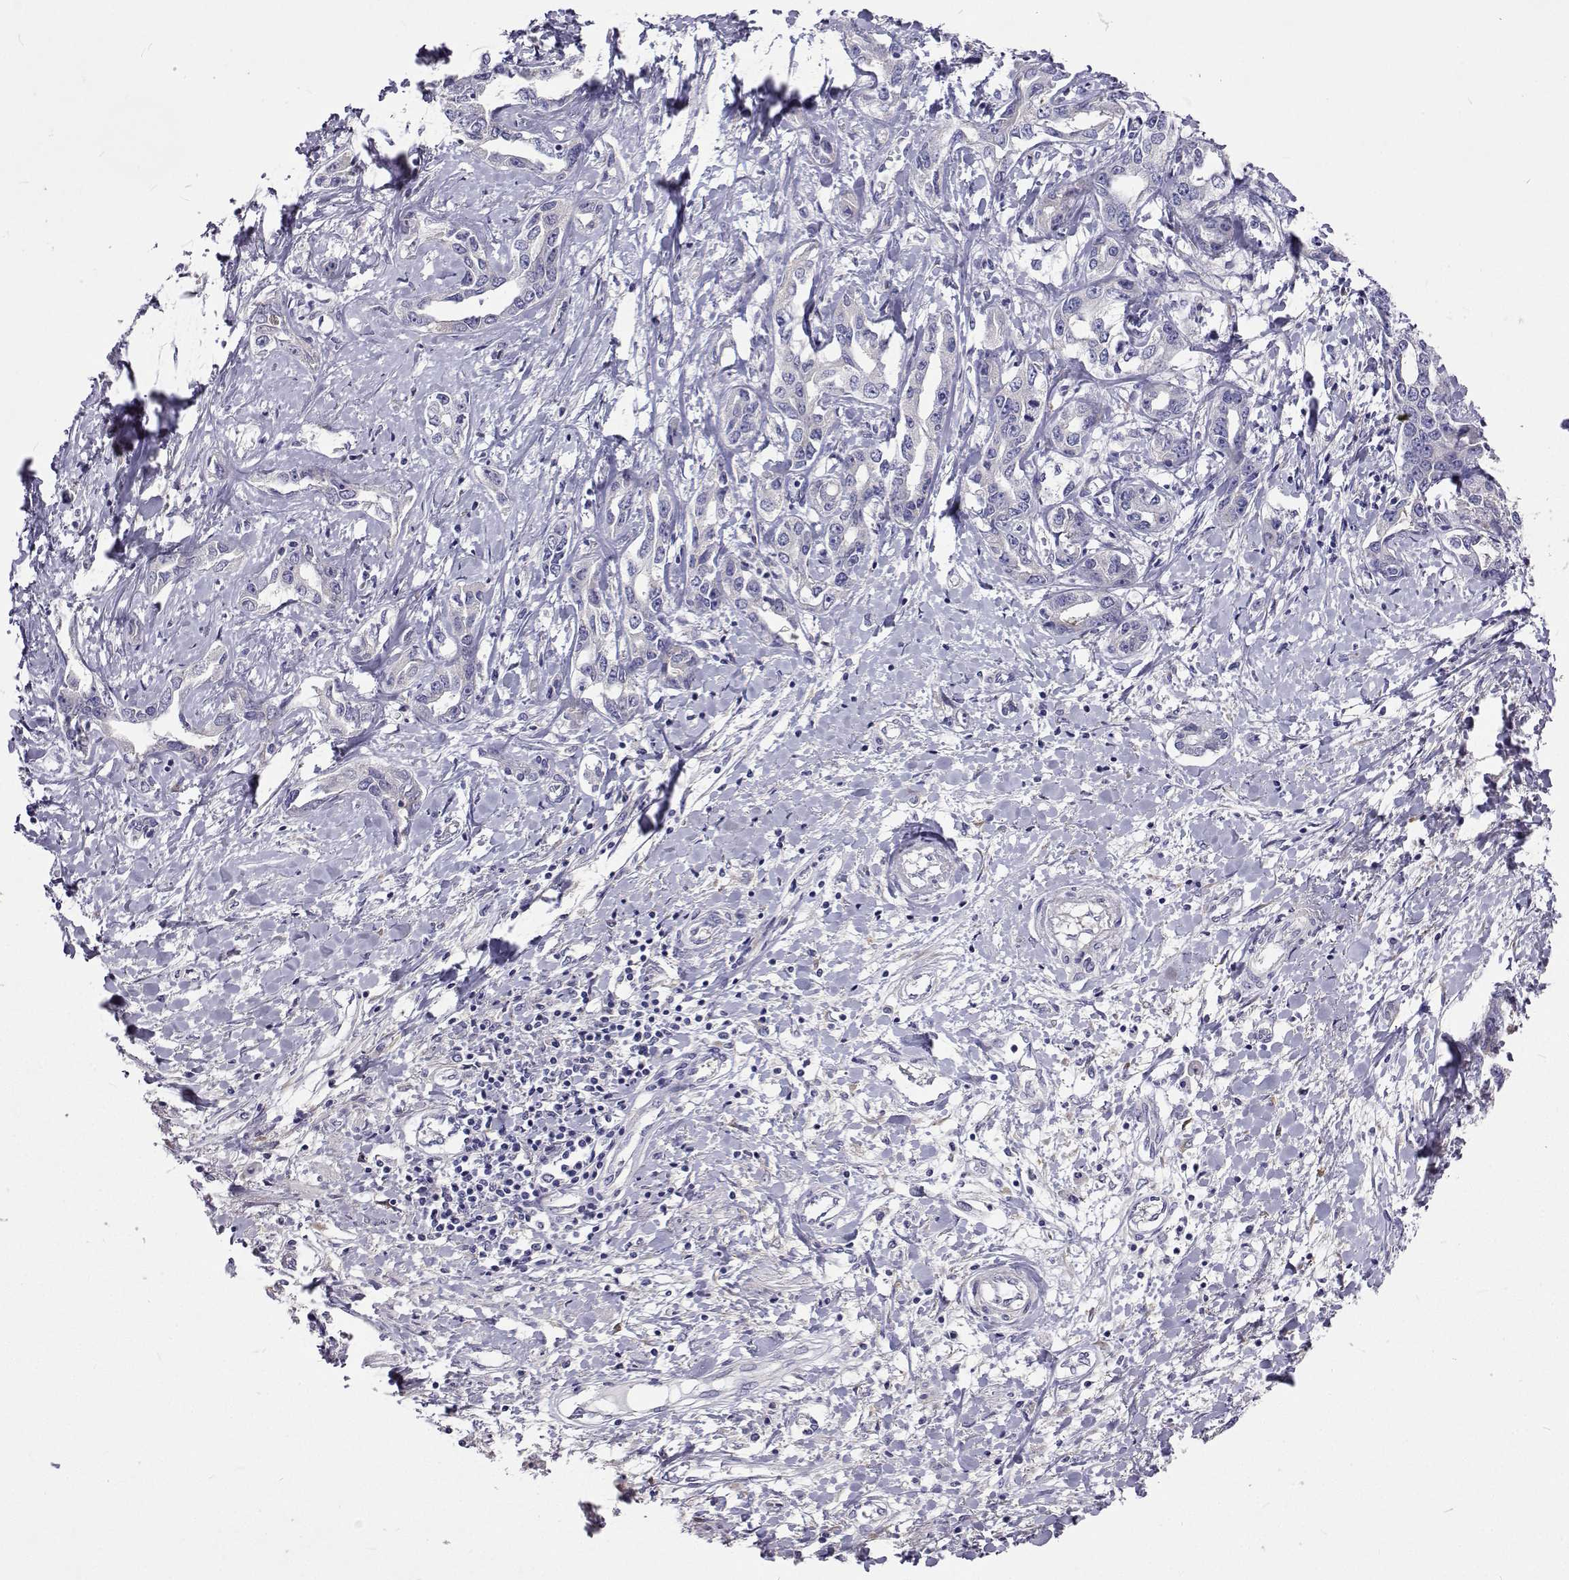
{"staining": {"intensity": "negative", "quantity": "none", "location": "none"}, "tissue": "liver cancer", "cell_type": "Tumor cells", "image_type": "cancer", "snomed": [{"axis": "morphology", "description": "Cholangiocarcinoma"}, {"axis": "topography", "description": "Liver"}], "caption": "There is no significant staining in tumor cells of liver cancer. Nuclei are stained in blue.", "gene": "LHFPL7", "patient": {"sex": "male", "age": 59}}